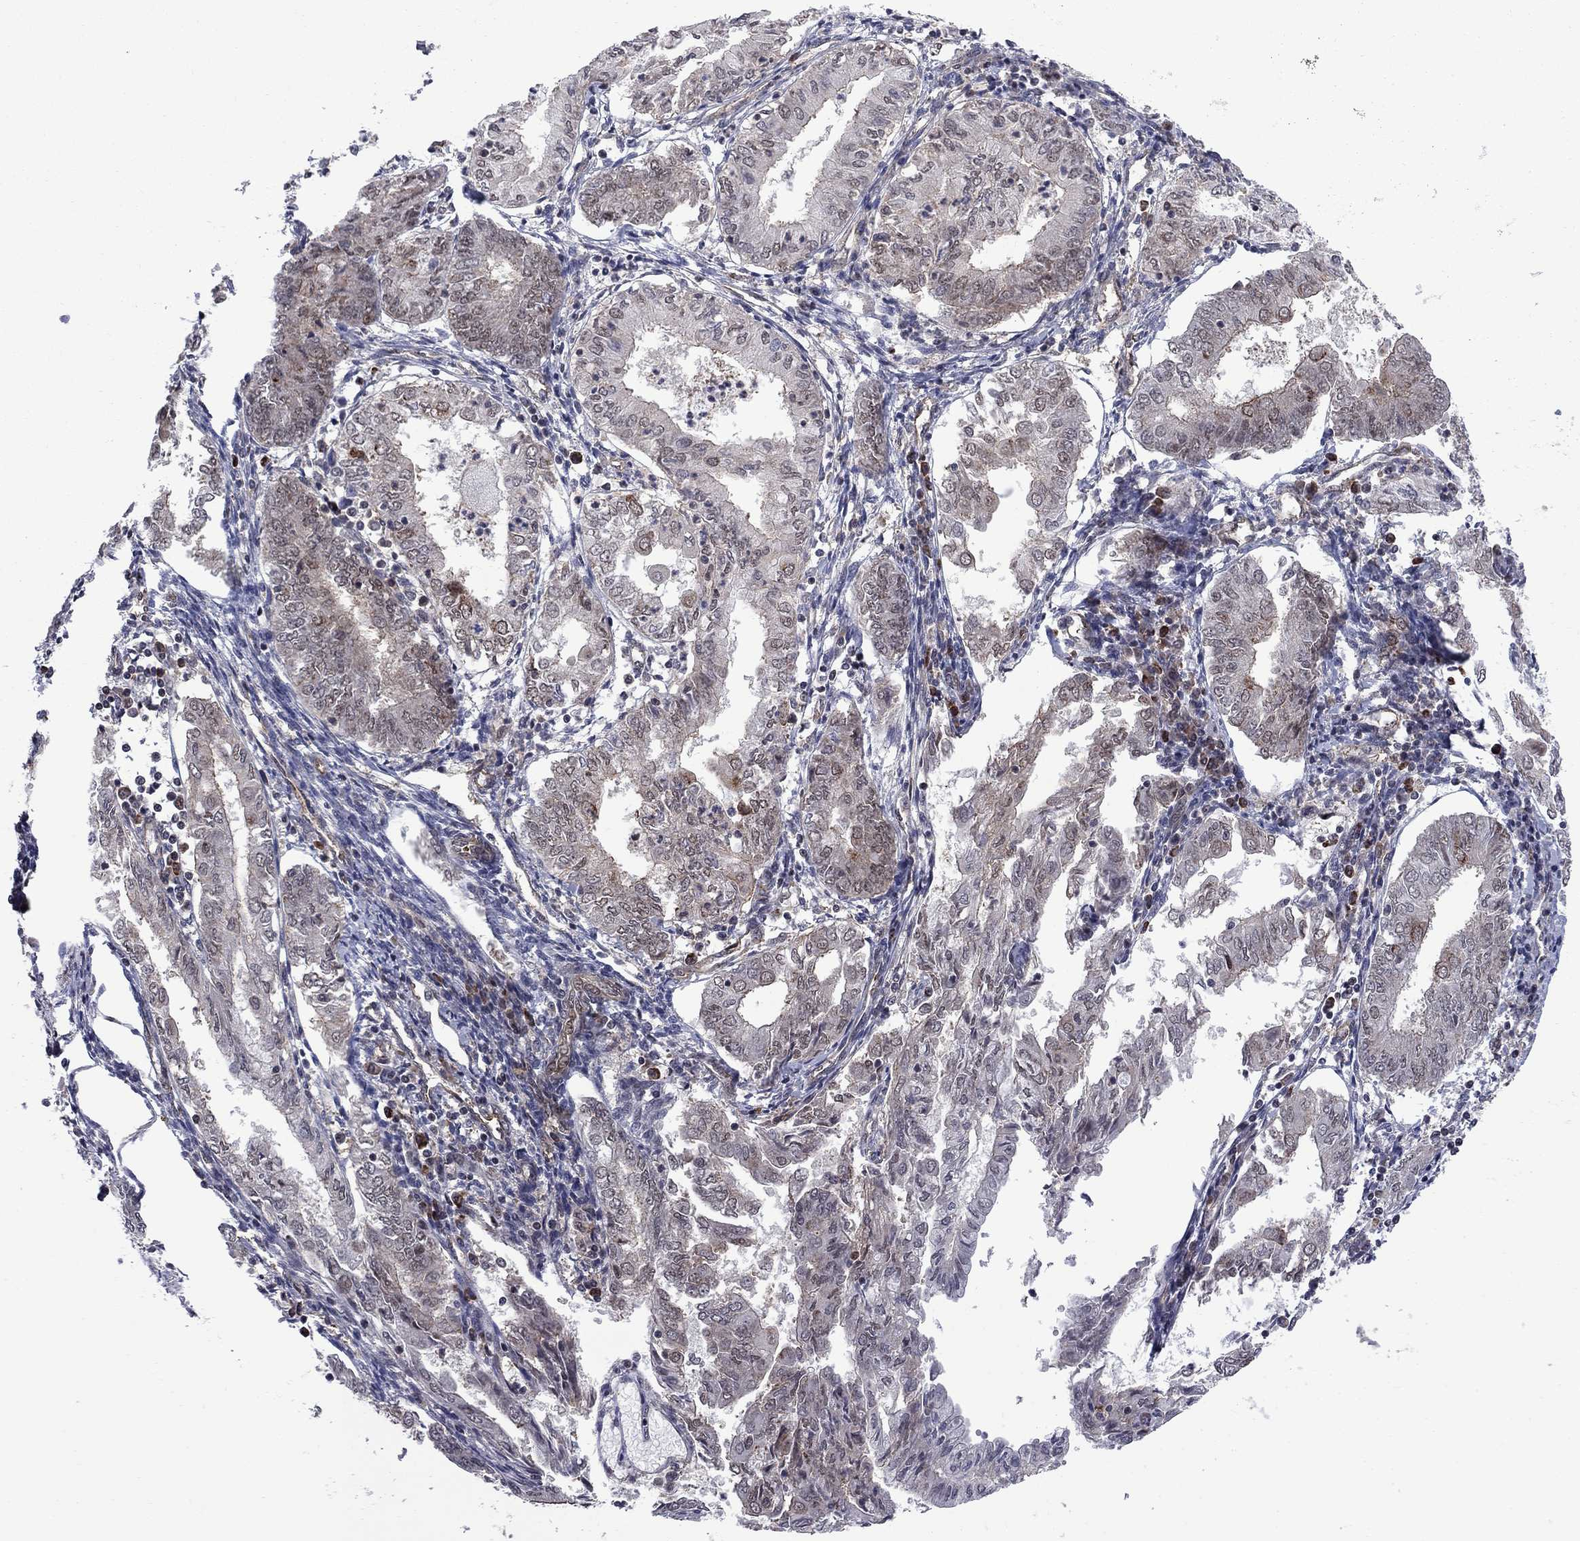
{"staining": {"intensity": "negative", "quantity": "none", "location": "none"}, "tissue": "endometrial cancer", "cell_type": "Tumor cells", "image_type": "cancer", "snomed": [{"axis": "morphology", "description": "Adenocarcinoma, NOS"}, {"axis": "topography", "description": "Endometrium"}], "caption": "The immunohistochemistry (IHC) image has no significant positivity in tumor cells of endometrial cancer tissue.", "gene": "BRF1", "patient": {"sex": "female", "age": 68}}